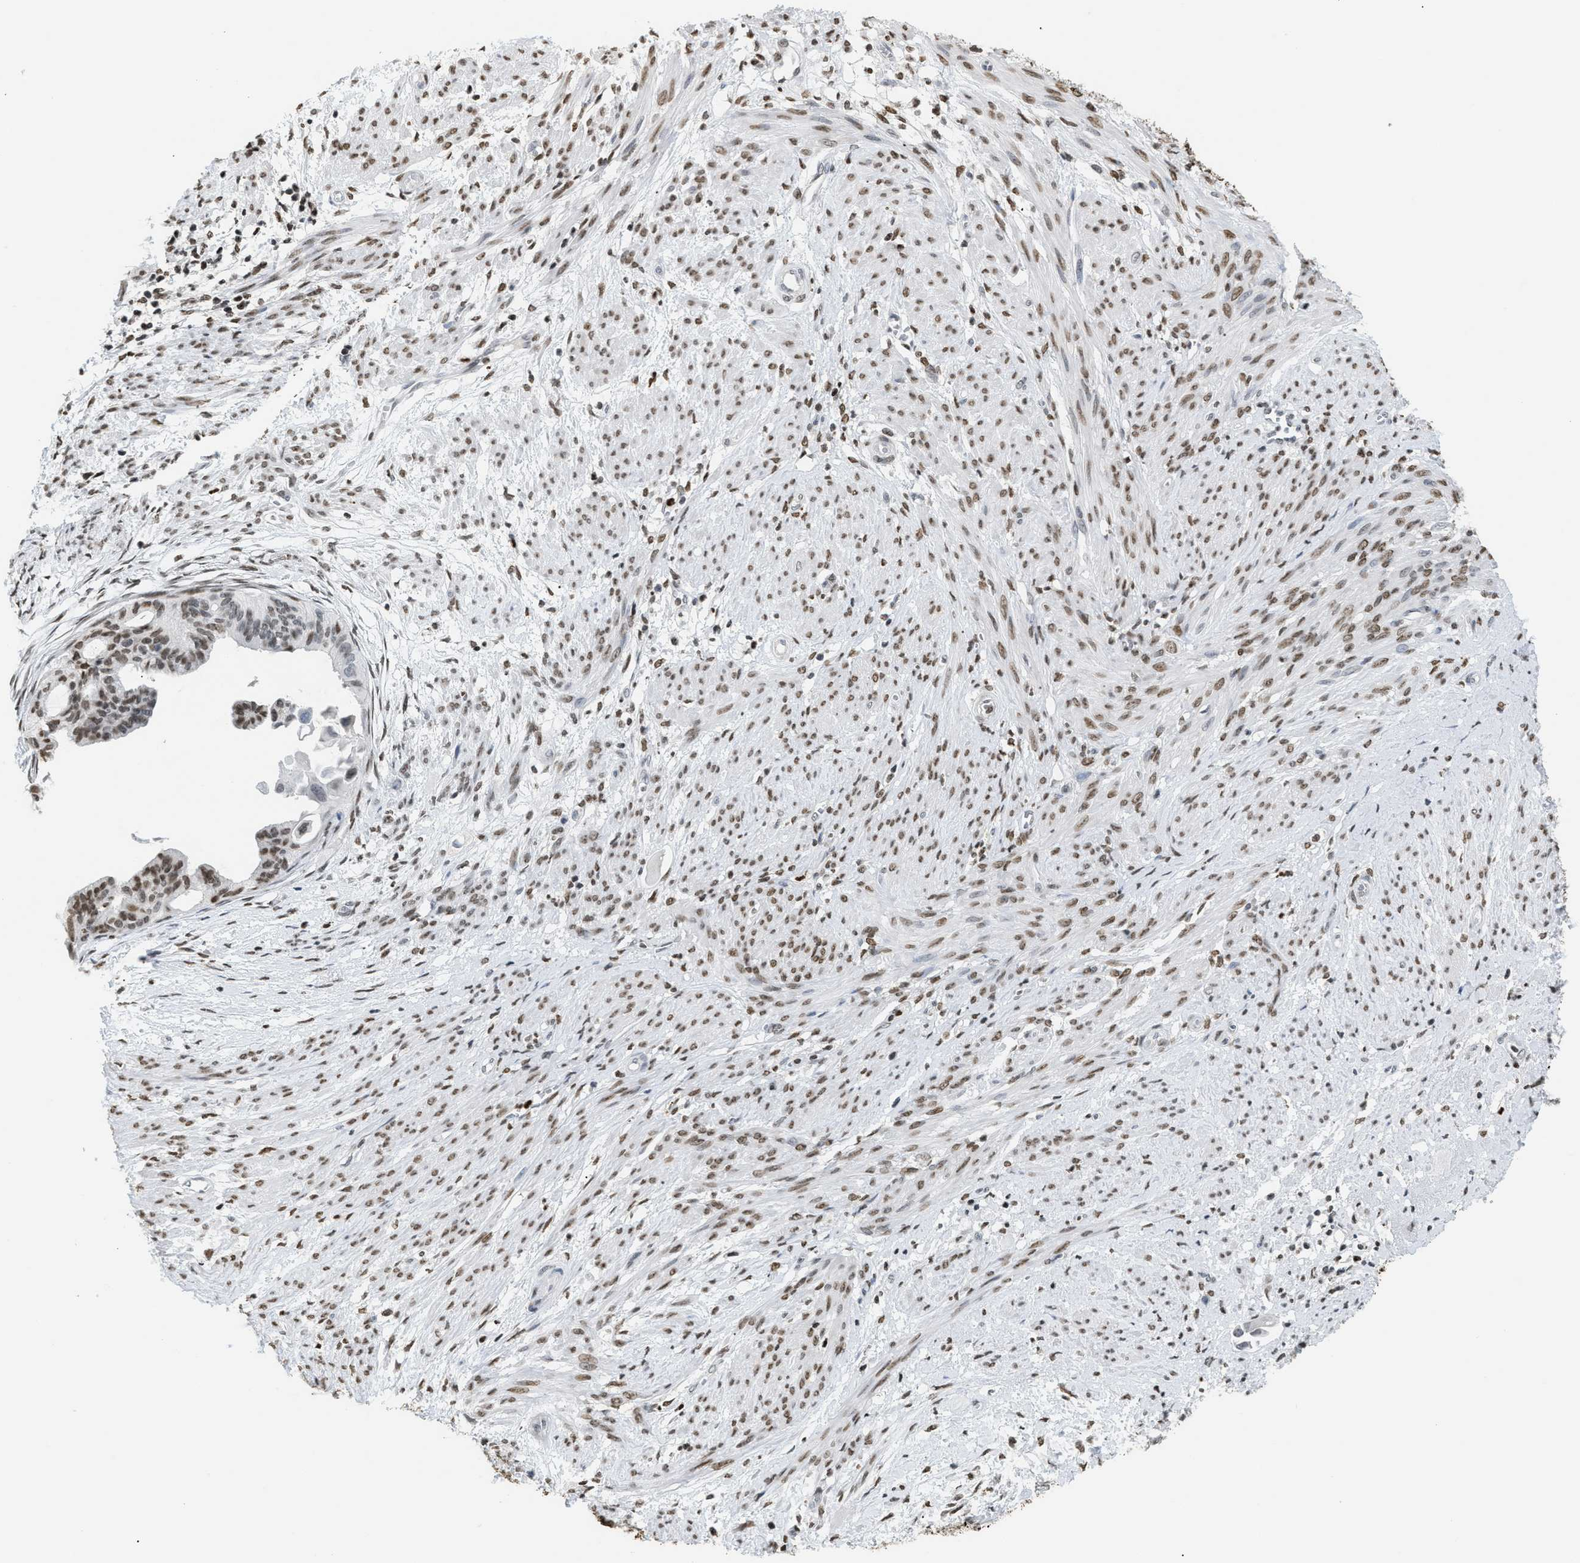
{"staining": {"intensity": "moderate", "quantity": ">75%", "location": "nuclear"}, "tissue": "cervical cancer", "cell_type": "Tumor cells", "image_type": "cancer", "snomed": [{"axis": "morphology", "description": "Normal tissue, NOS"}, {"axis": "morphology", "description": "Adenocarcinoma, NOS"}, {"axis": "topography", "description": "Cervix"}, {"axis": "topography", "description": "Endometrium"}], "caption": "Immunohistochemical staining of human cervical adenocarcinoma exhibits moderate nuclear protein staining in approximately >75% of tumor cells. The staining was performed using DAB to visualize the protein expression in brown, while the nuclei were stained in blue with hematoxylin (Magnification: 20x).", "gene": "HMGN2", "patient": {"sex": "female", "age": 86}}